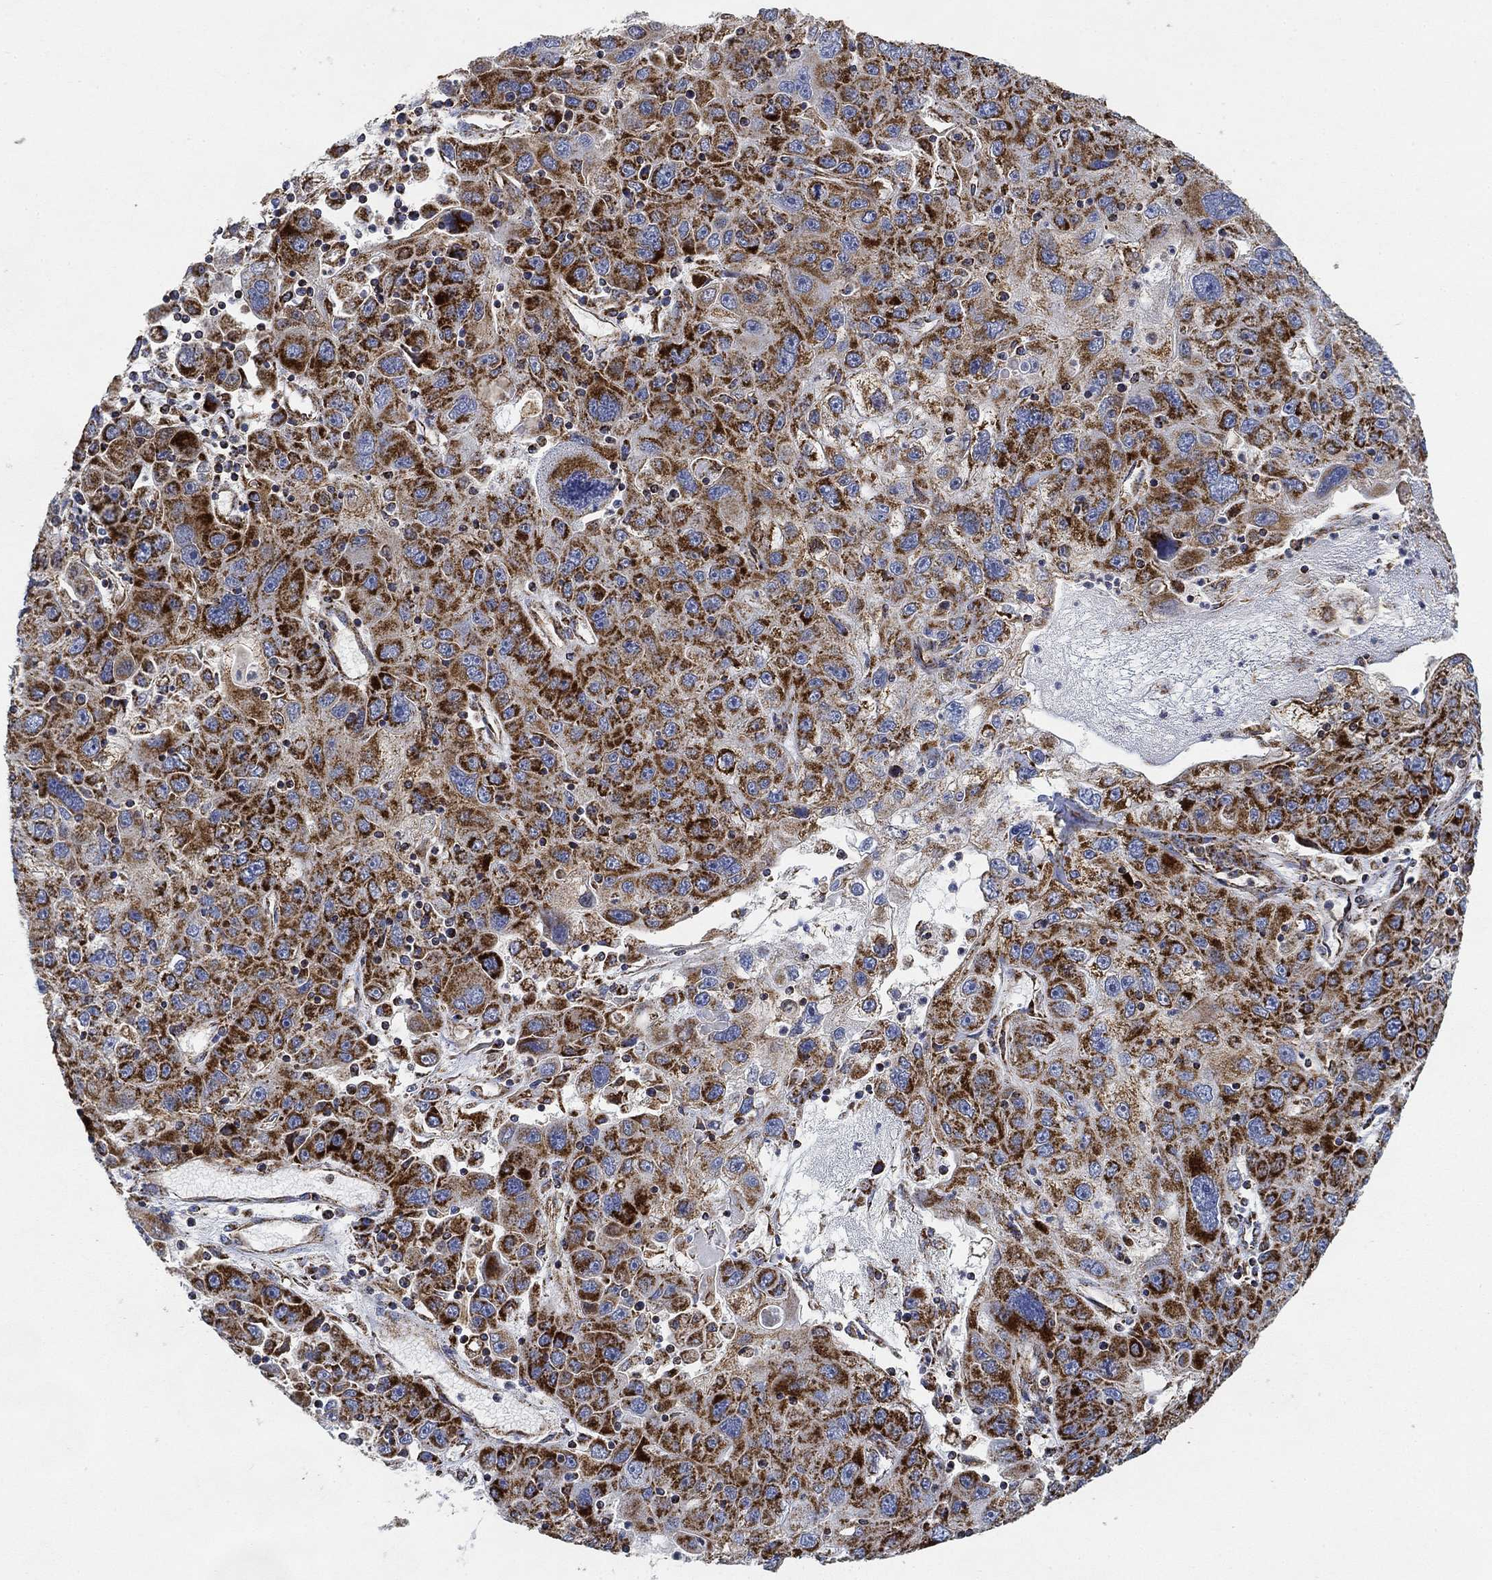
{"staining": {"intensity": "strong", "quantity": ">75%", "location": "cytoplasmic/membranous"}, "tissue": "stomach cancer", "cell_type": "Tumor cells", "image_type": "cancer", "snomed": [{"axis": "morphology", "description": "Adenocarcinoma, NOS"}, {"axis": "topography", "description": "Stomach"}], "caption": "Human adenocarcinoma (stomach) stained with a protein marker demonstrates strong staining in tumor cells.", "gene": "NDUFS3", "patient": {"sex": "male", "age": 56}}